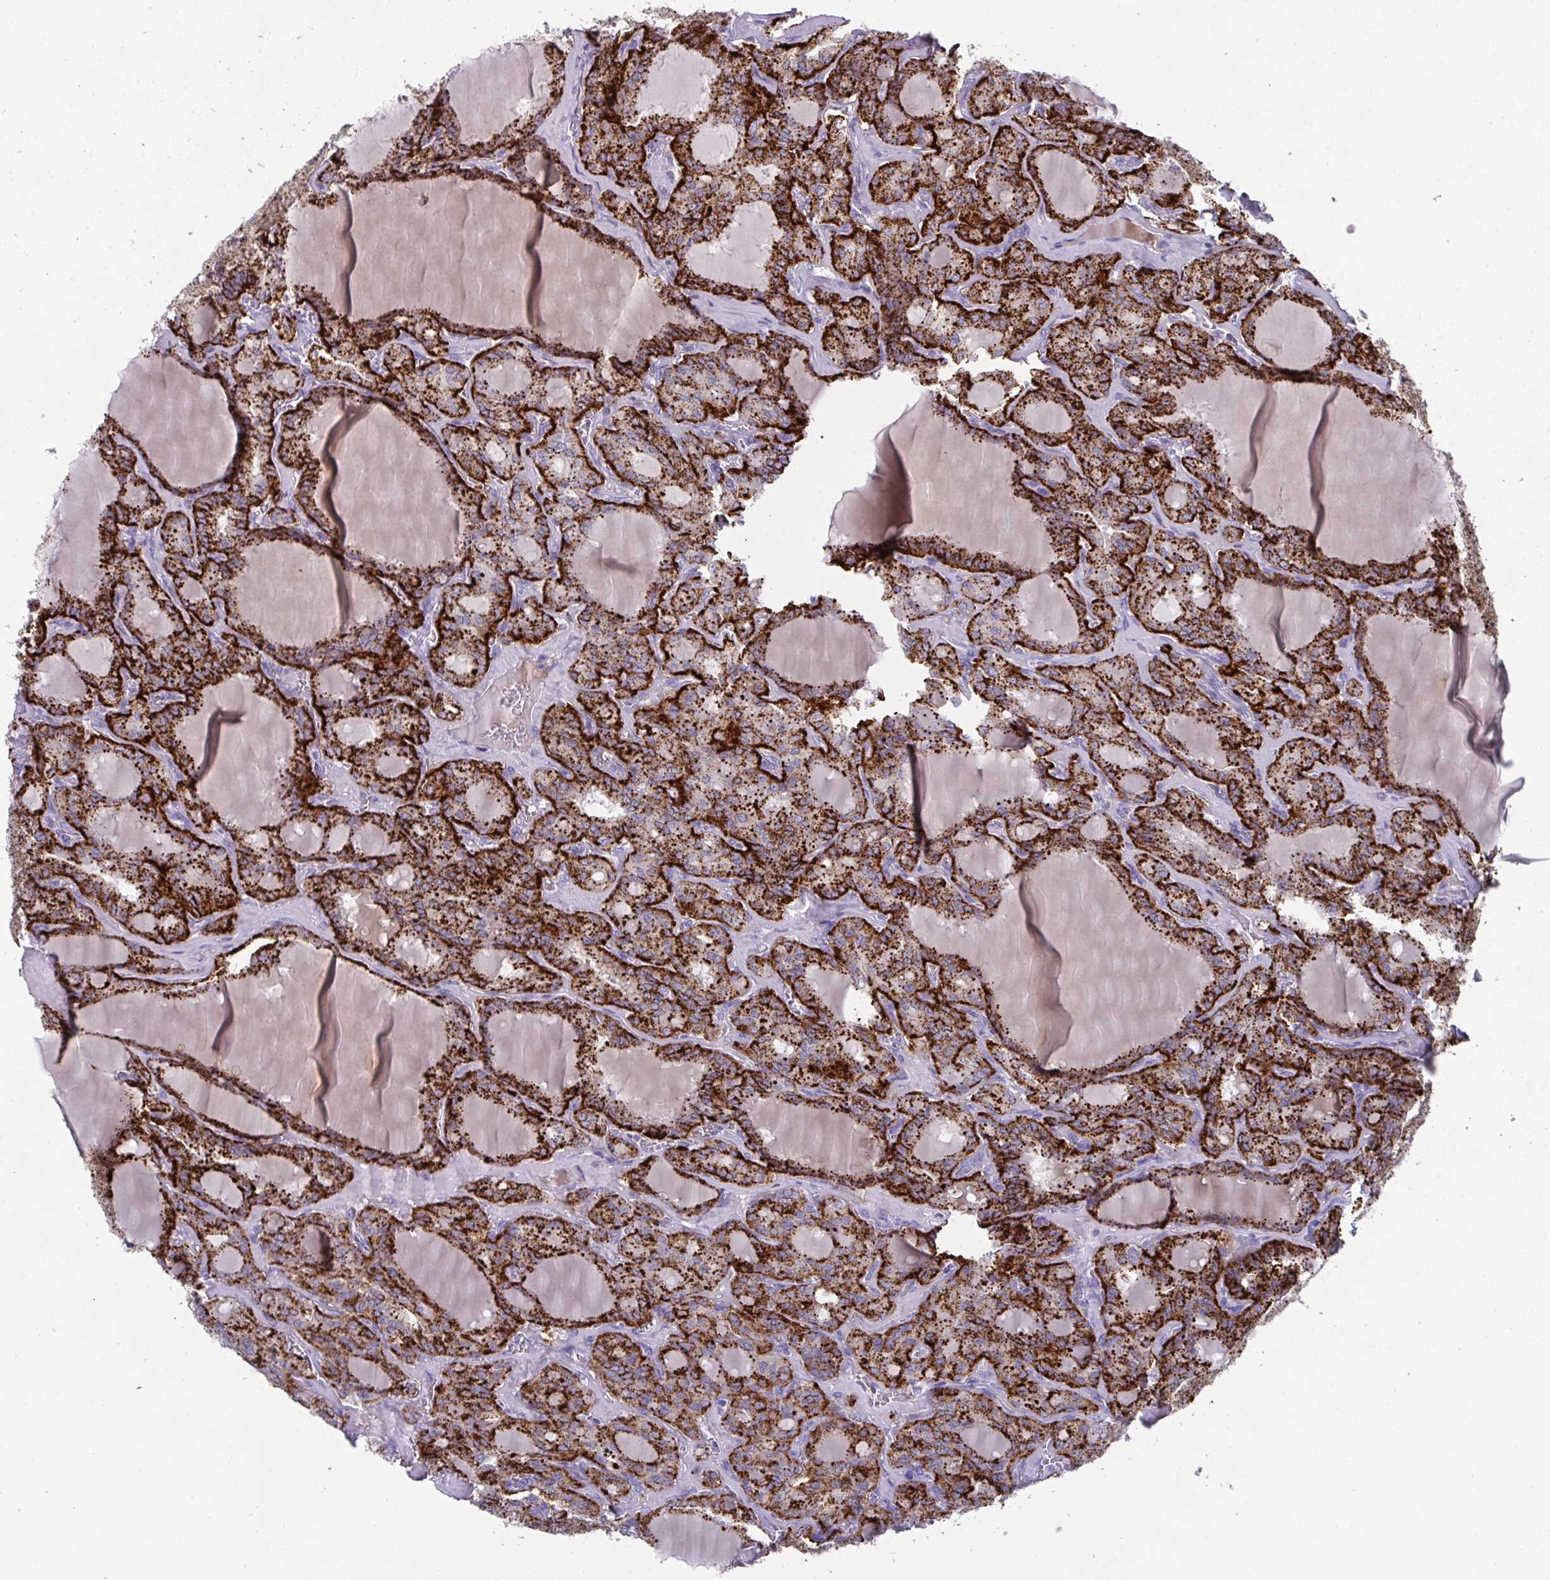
{"staining": {"intensity": "strong", "quantity": ">75%", "location": "cytoplasmic/membranous"}, "tissue": "thyroid cancer", "cell_type": "Tumor cells", "image_type": "cancer", "snomed": [{"axis": "morphology", "description": "Papillary adenocarcinoma, NOS"}, {"axis": "topography", "description": "Thyroid gland"}], "caption": "Thyroid papillary adenocarcinoma was stained to show a protein in brown. There is high levels of strong cytoplasmic/membranous expression in about >75% of tumor cells. (Stains: DAB (3,3'-diaminobenzidine) in brown, nuclei in blue, Microscopy: brightfield microscopy at high magnification).", "gene": "HGFAC", "patient": {"sex": "male", "age": 87}}